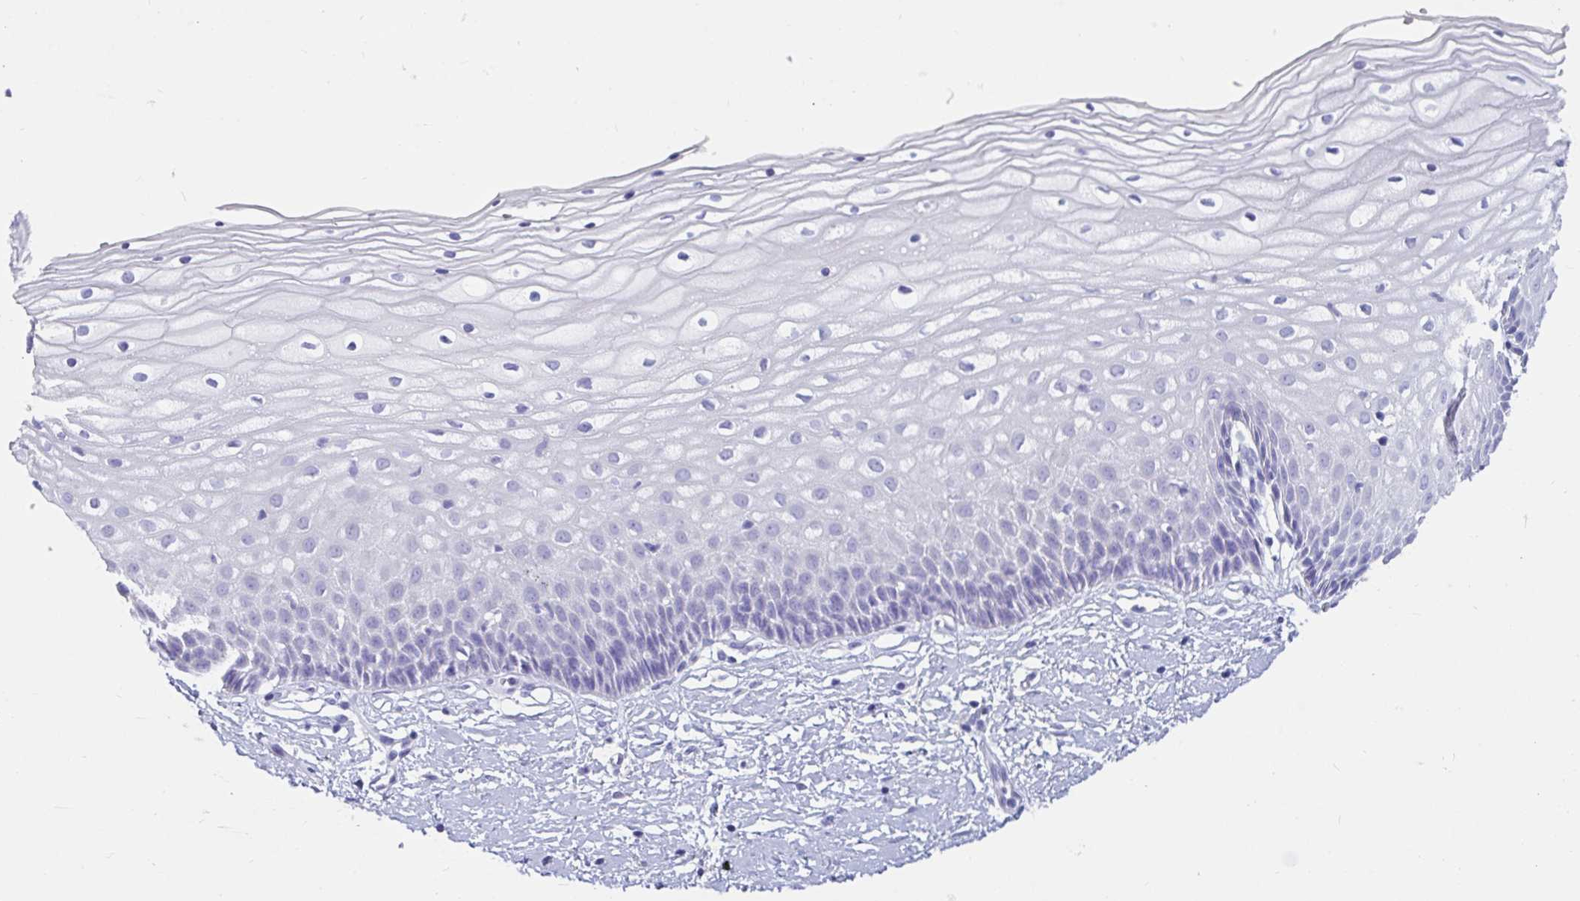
{"staining": {"intensity": "negative", "quantity": "none", "location": "none"}, "tissue": "cervix", "cell_type": "Glandular cells", "image_type": "normal", "snomed": [{"axis": "morphology", "description": "Normal tissue, NOS"}, {"axis": "topography", "description": "Cervix"}], "caption": "Glandular cells are negative for brown protein staining in benign cervix. (DAB (3,3'-diaminobenzidine) immunohistochemistry visualized using brightfield microscopy, high magnification).", "gene": "ZPBP2", "patient": {"sex": "female", "age": 36}}